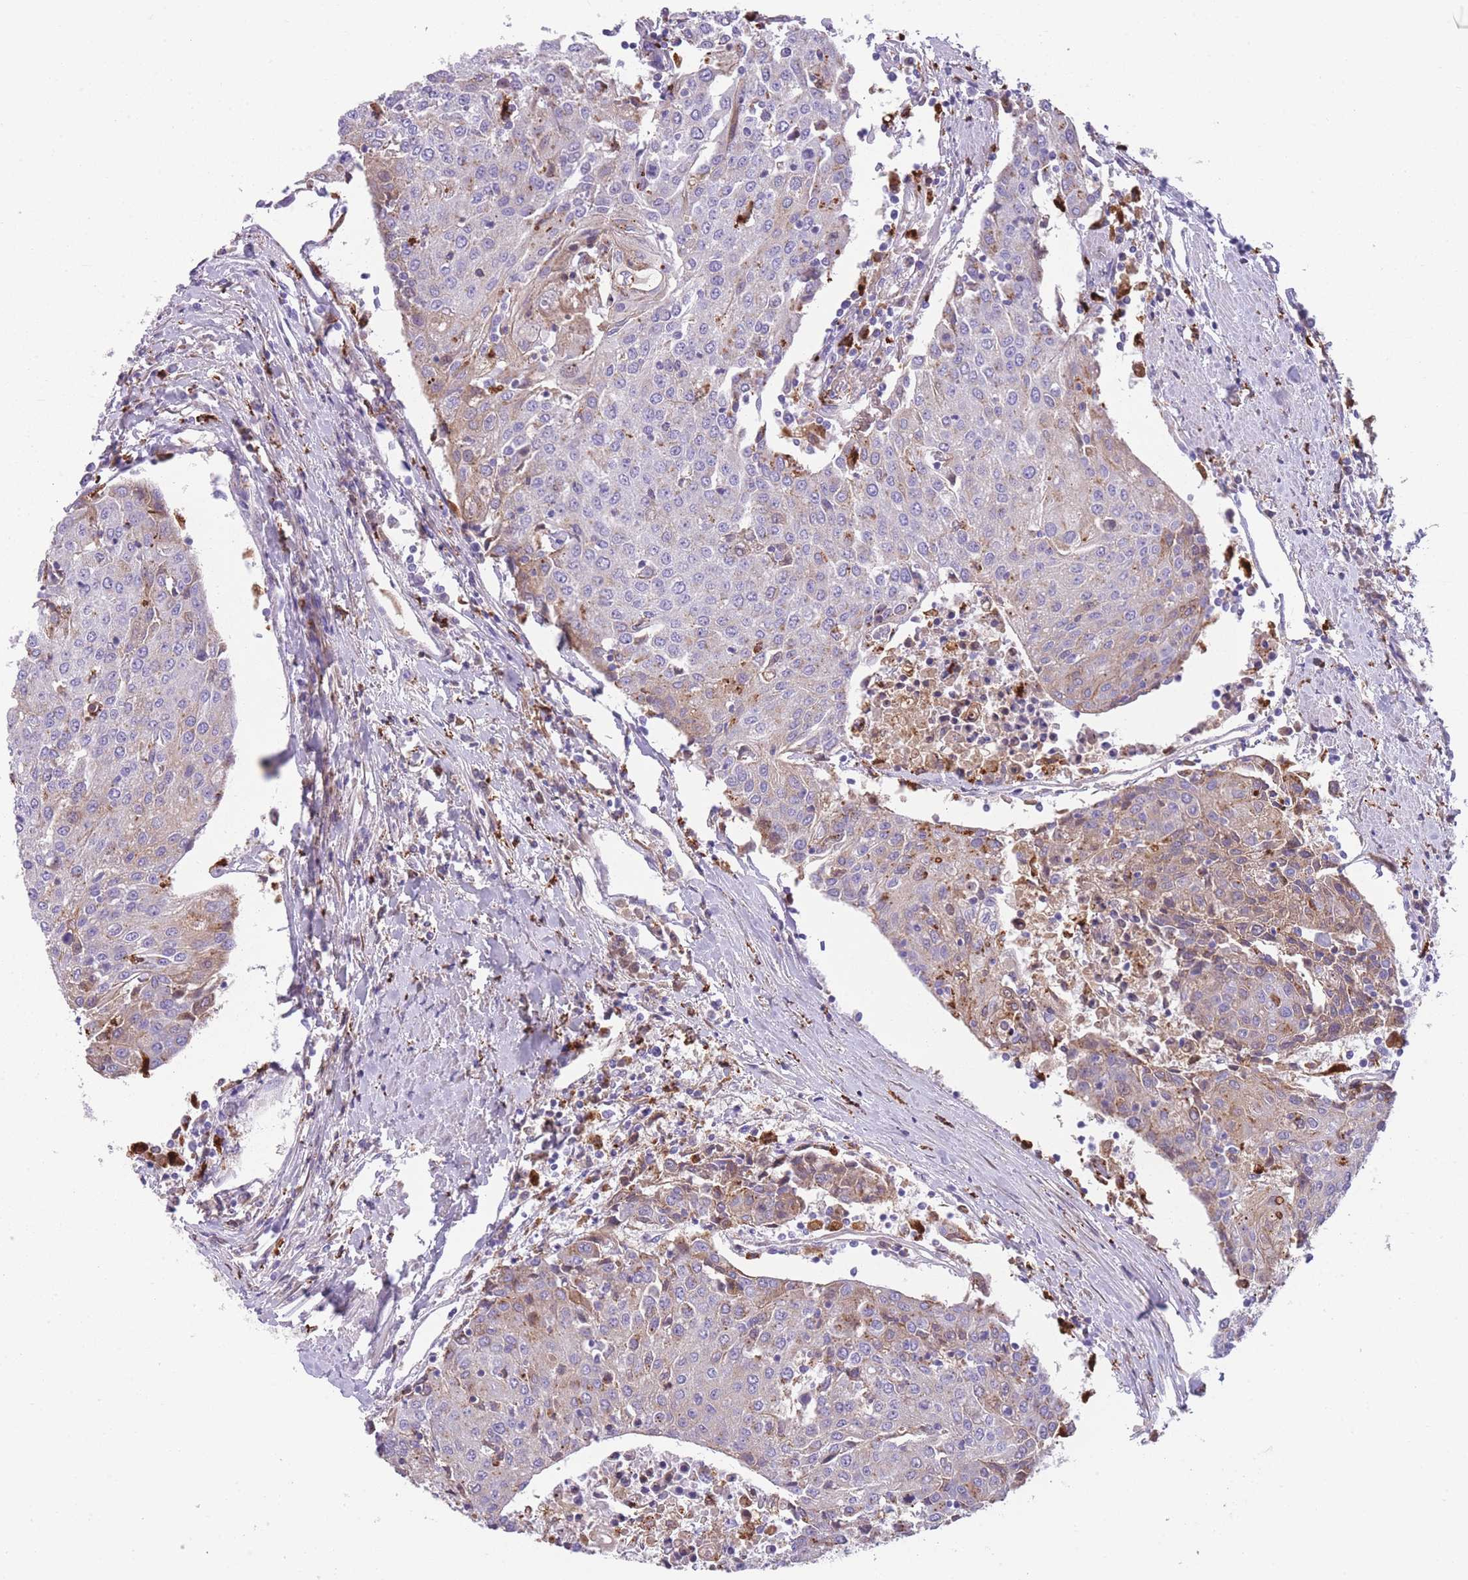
{"staining": {"intensity": "weak", "quantity": "25%-75%", "location": "cytoplasmic/membranous"}, "tissue": "urothelial cancer", "cell_type": "Tumor cells", "image_type": "cancer", "snomed": [{"axis": "morphology", "description": "Urothelial carcinoma, High grade"}, {"axis": "topography", "description": "Urinary bladder"}], "caption": "Immunohistochemistry of urothelial cancer exhibits low levels of weak cytoplasmic/membranous expression in about 25%-75% of tumor cells.", "gene": "GNAT1", "patient": {"sex": "female", "age": 85}}